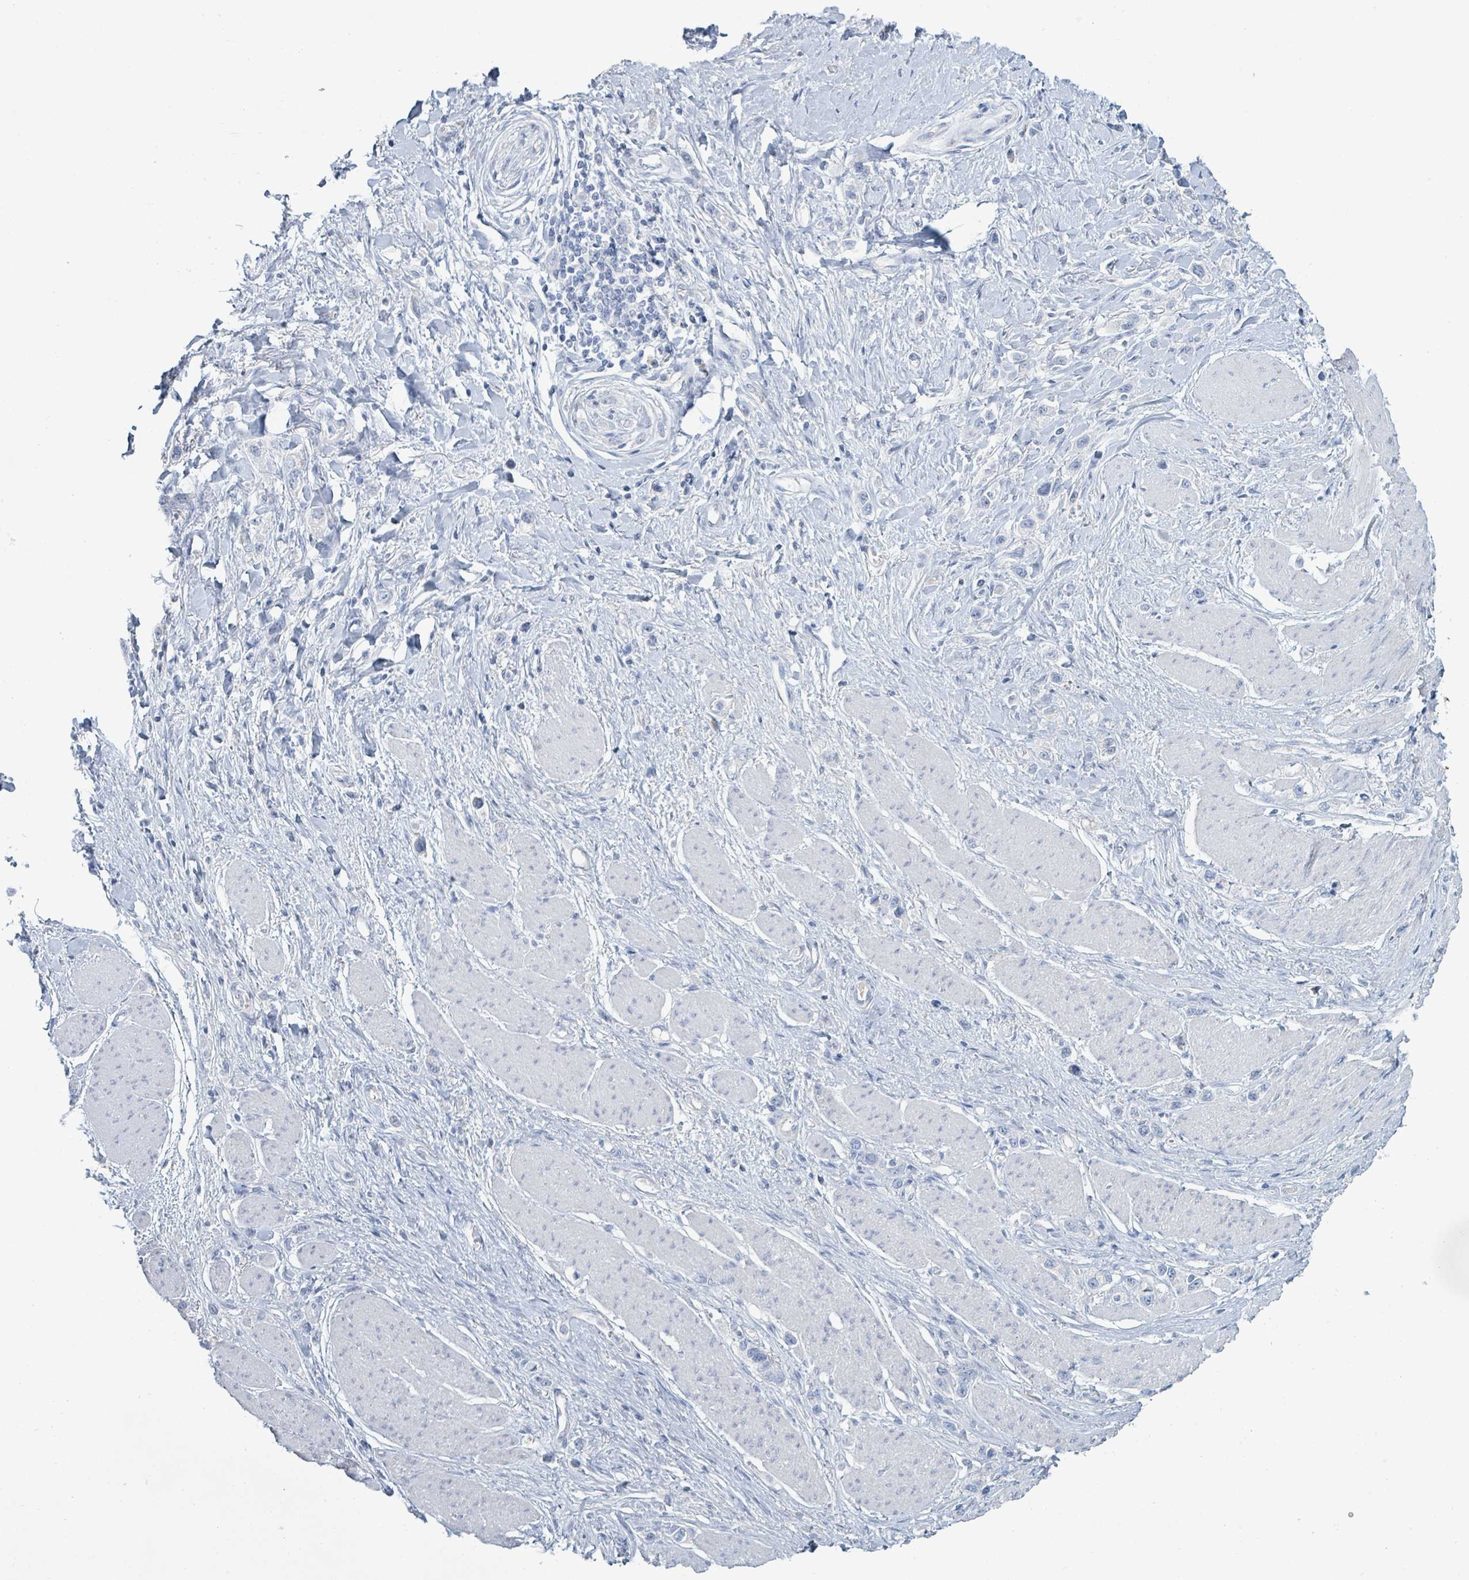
{"staining": {"intensity": "negative", "quantity": "none", "location": "none"}, "tissue": "stomach cancer", "cell_type": "Tumor cells", "image_type": "cancer", "snomed": [{"axis": "morphology", "description": "Adenocarcinoma, NOS"}, {"axis": "topography", "description": "Stomach"}], "caption": "Stomach adenocarcinoma was stained to show a protein in brown. There is no significant staining in tumor cells. Brightfield microscopy of IHC stained with DAB (brown) and hematoxylin (blue), captured at high magnification.", "gene": "PGA3", "patient": {"sex": "female", "age": 65}}